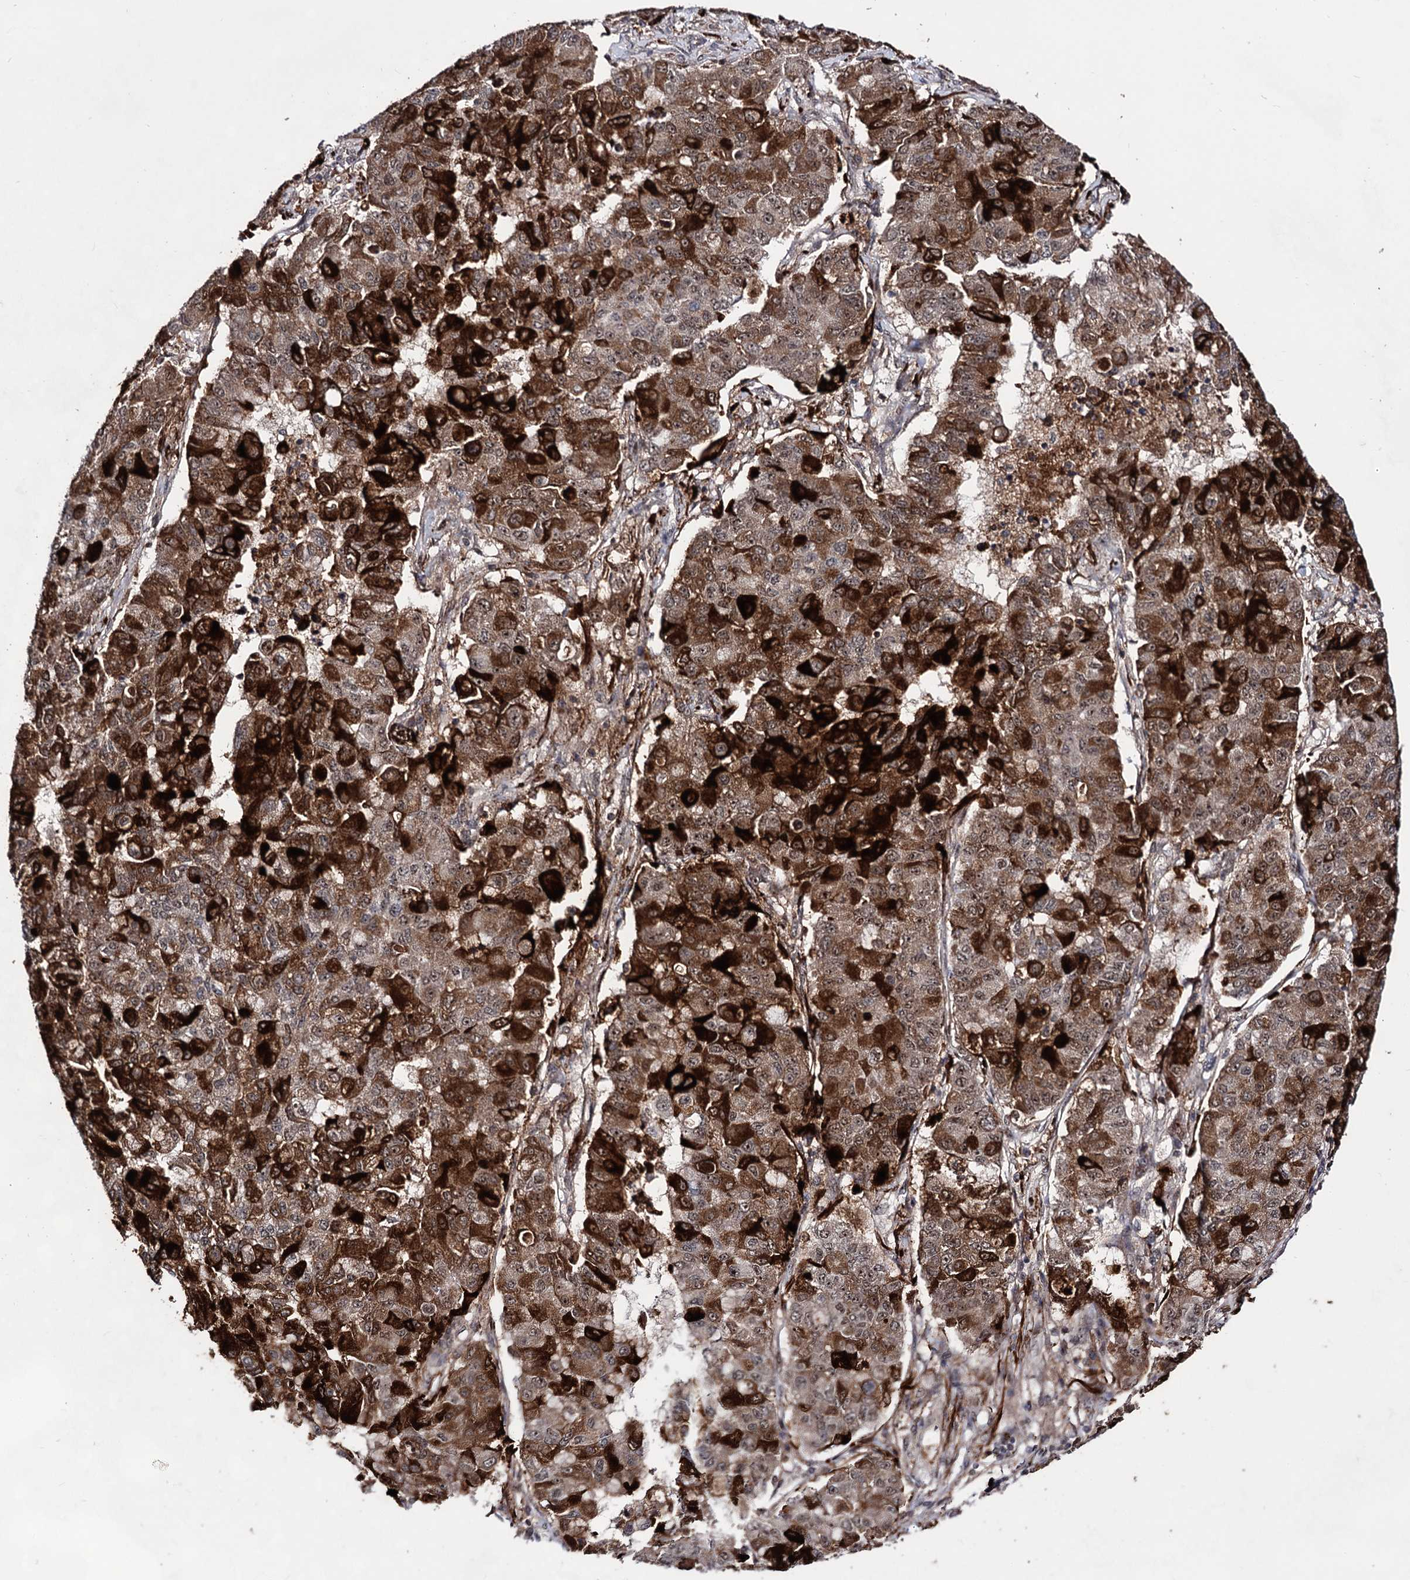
{"staining": {"intensity": "strong", "quantity": ">75%", "location": "cytoplasmic/membranous,nuclear"}, "tissue": "lung cancer", "cell_type": "Tumor cells", "image_type": "cancer", "snomed": [{"axis": "morphology", "description": "Squamous cell carcinoma, NOS"}, {"axis": "topography", "description": "Lung"}], "caption": "IHC of lung squamous cell carcinoma displays high levels of strong cytoplasmic/membranous and nuclear expression in about >75% of tumor cells.", "gene": "EXOSC10", "patient": {"sex": "male", "age": 74}}